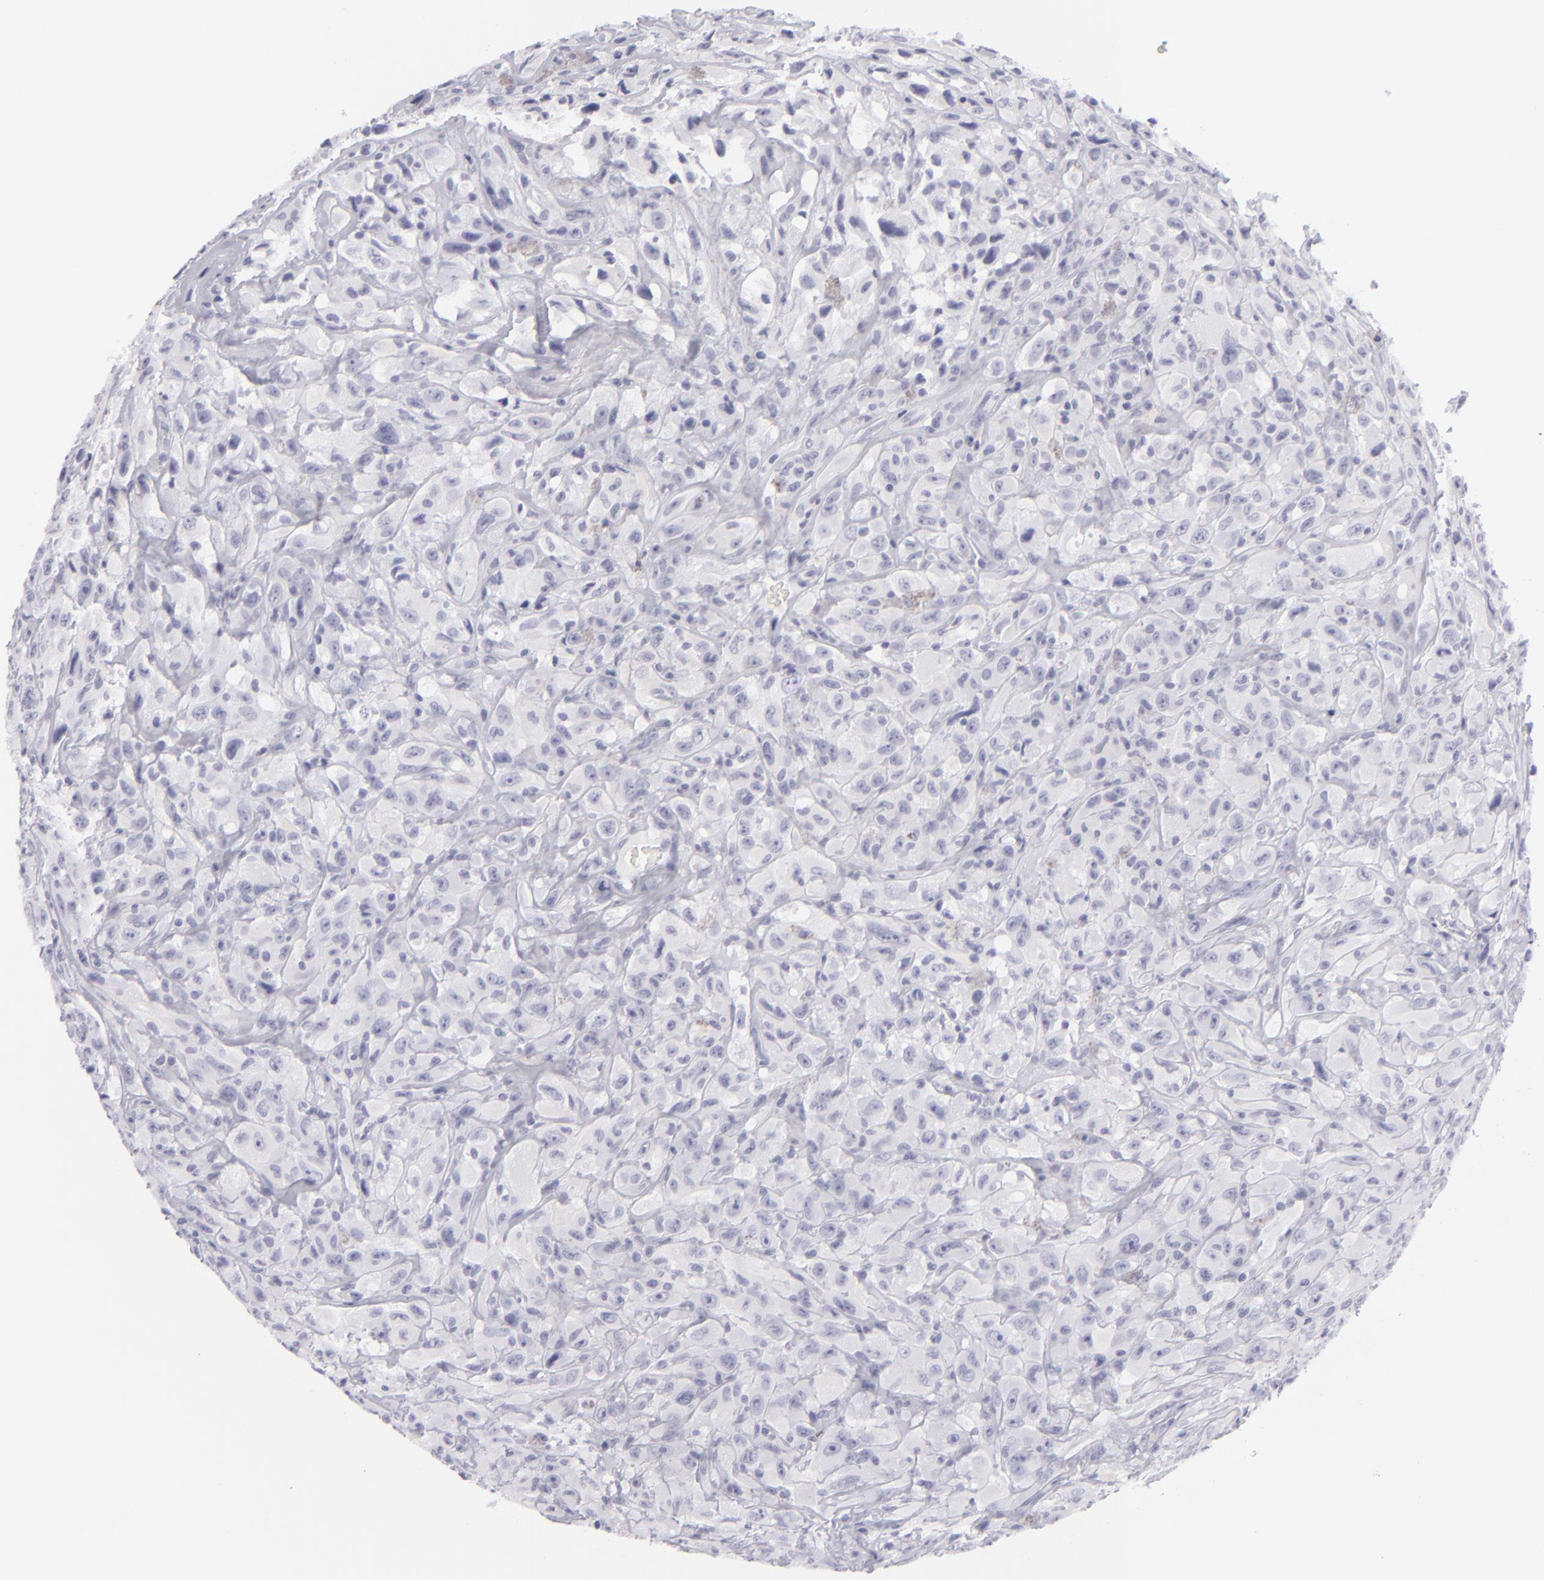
{"staining": {"intensity": "negative", "quantity": "none", "location": "none"}, "tissue": "glioma", "cell_type": "Tumor cells", "image_type": "cancer", "snomed": [{"axis": "morphology", "description": "Glioma, malignant, High grade"}, {"axis": "topography", "description": "Brain"}], "caption": "This image is of malignant glioma (high-grade) stained with IHC to label a protein in brown with the nuclei are counter-stained blue. There is no positivity in tumor cells. The staining was performed using DAB to visualize the protein expression in brown, while the nuclei were stained in blue with hematoxylin (Magnification: 20x).", "gene": "KRT1", "patient": {"sex": "male", "age": 48}}